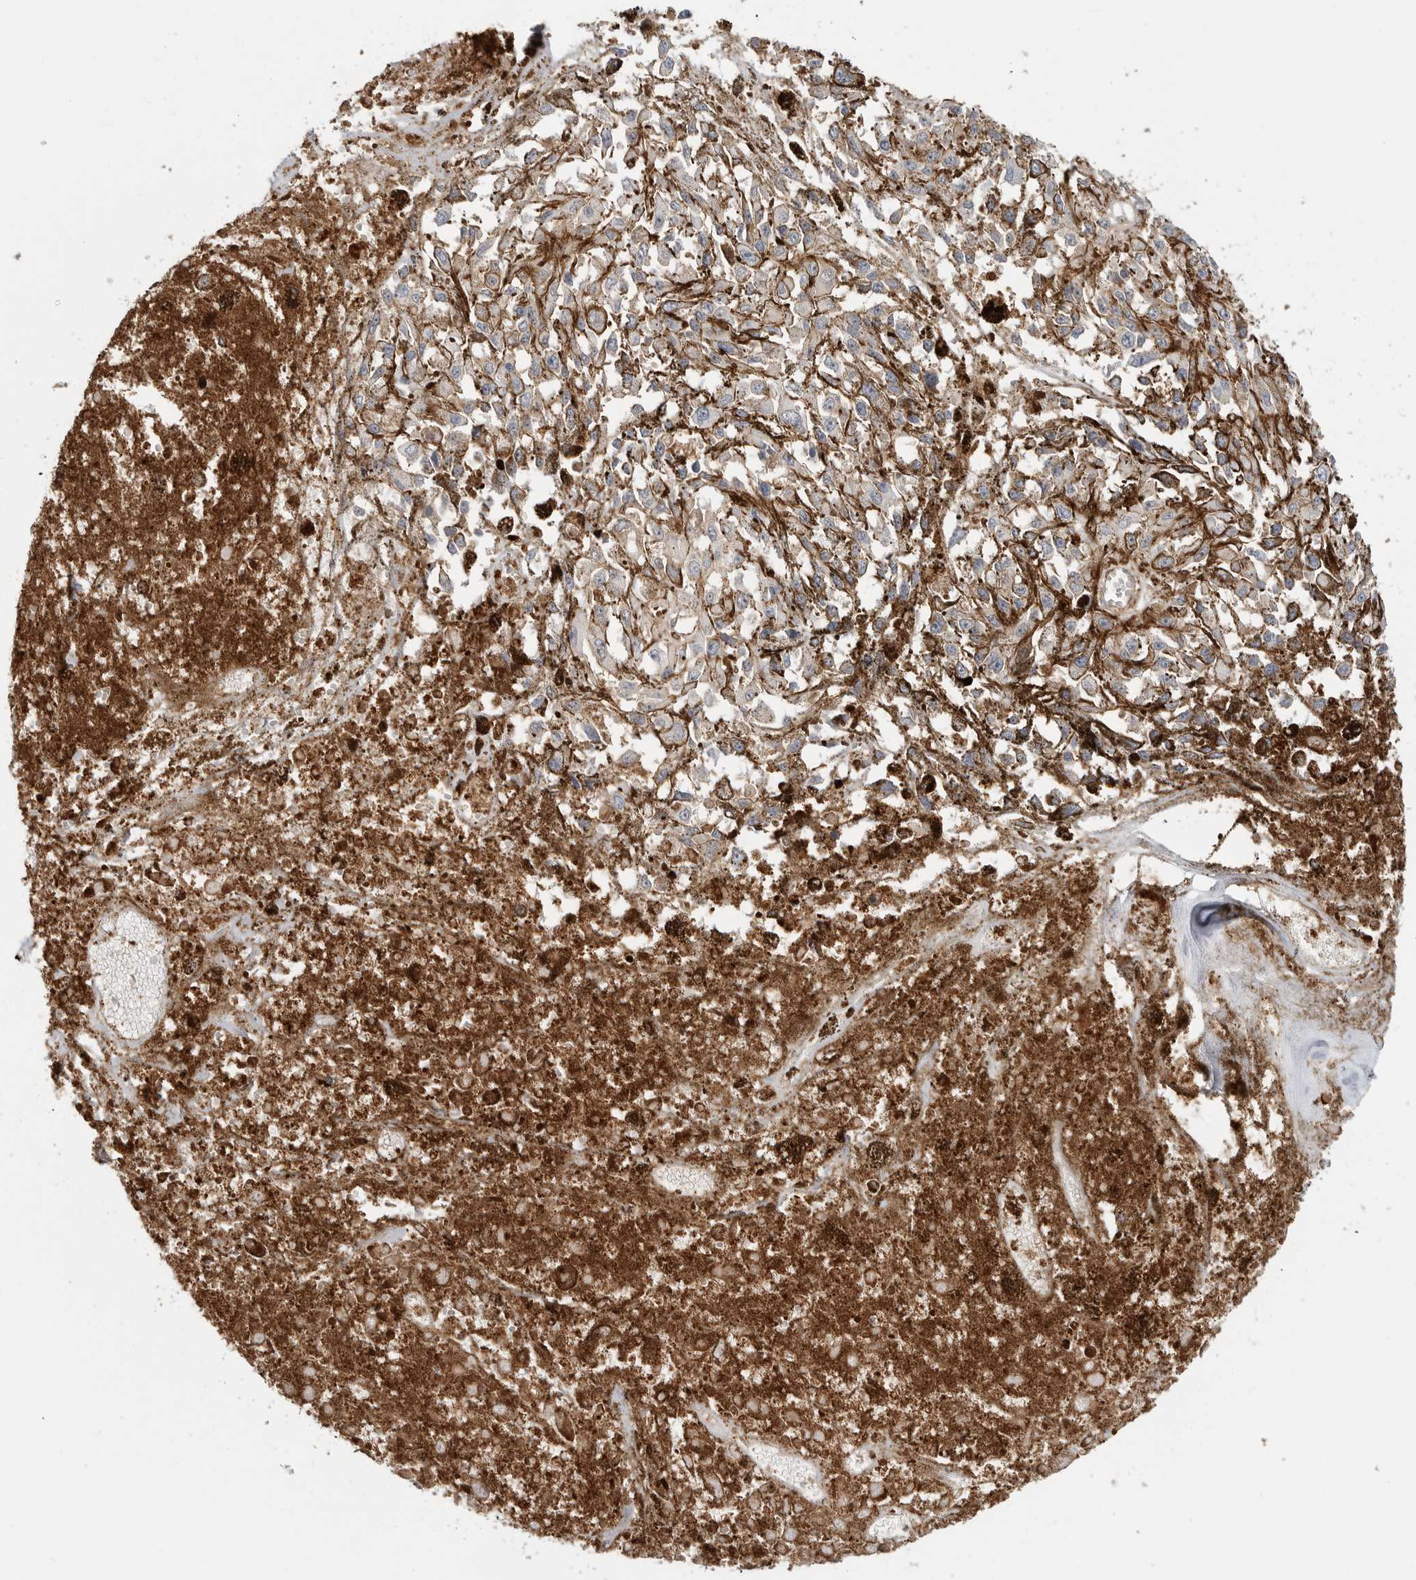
{"staining": {"intensity": "negative", "quantity": "none", "location": "none"}, "tissue": "melanoma", "cell_type": "Tumor cells", "image_type": "cancer", "snomed": [{"axis": "morphology", "description": "Malignant melanoma, Metastatic site"}, {"axis": "topography", "description": "Lymph node"}], "caption": "Image shows no protein positivity in tumor cells of malignant melanoma (metastatic site) tissue.", "gene": "ANXA11", "patient": {"sex": "male", "age": 59}}